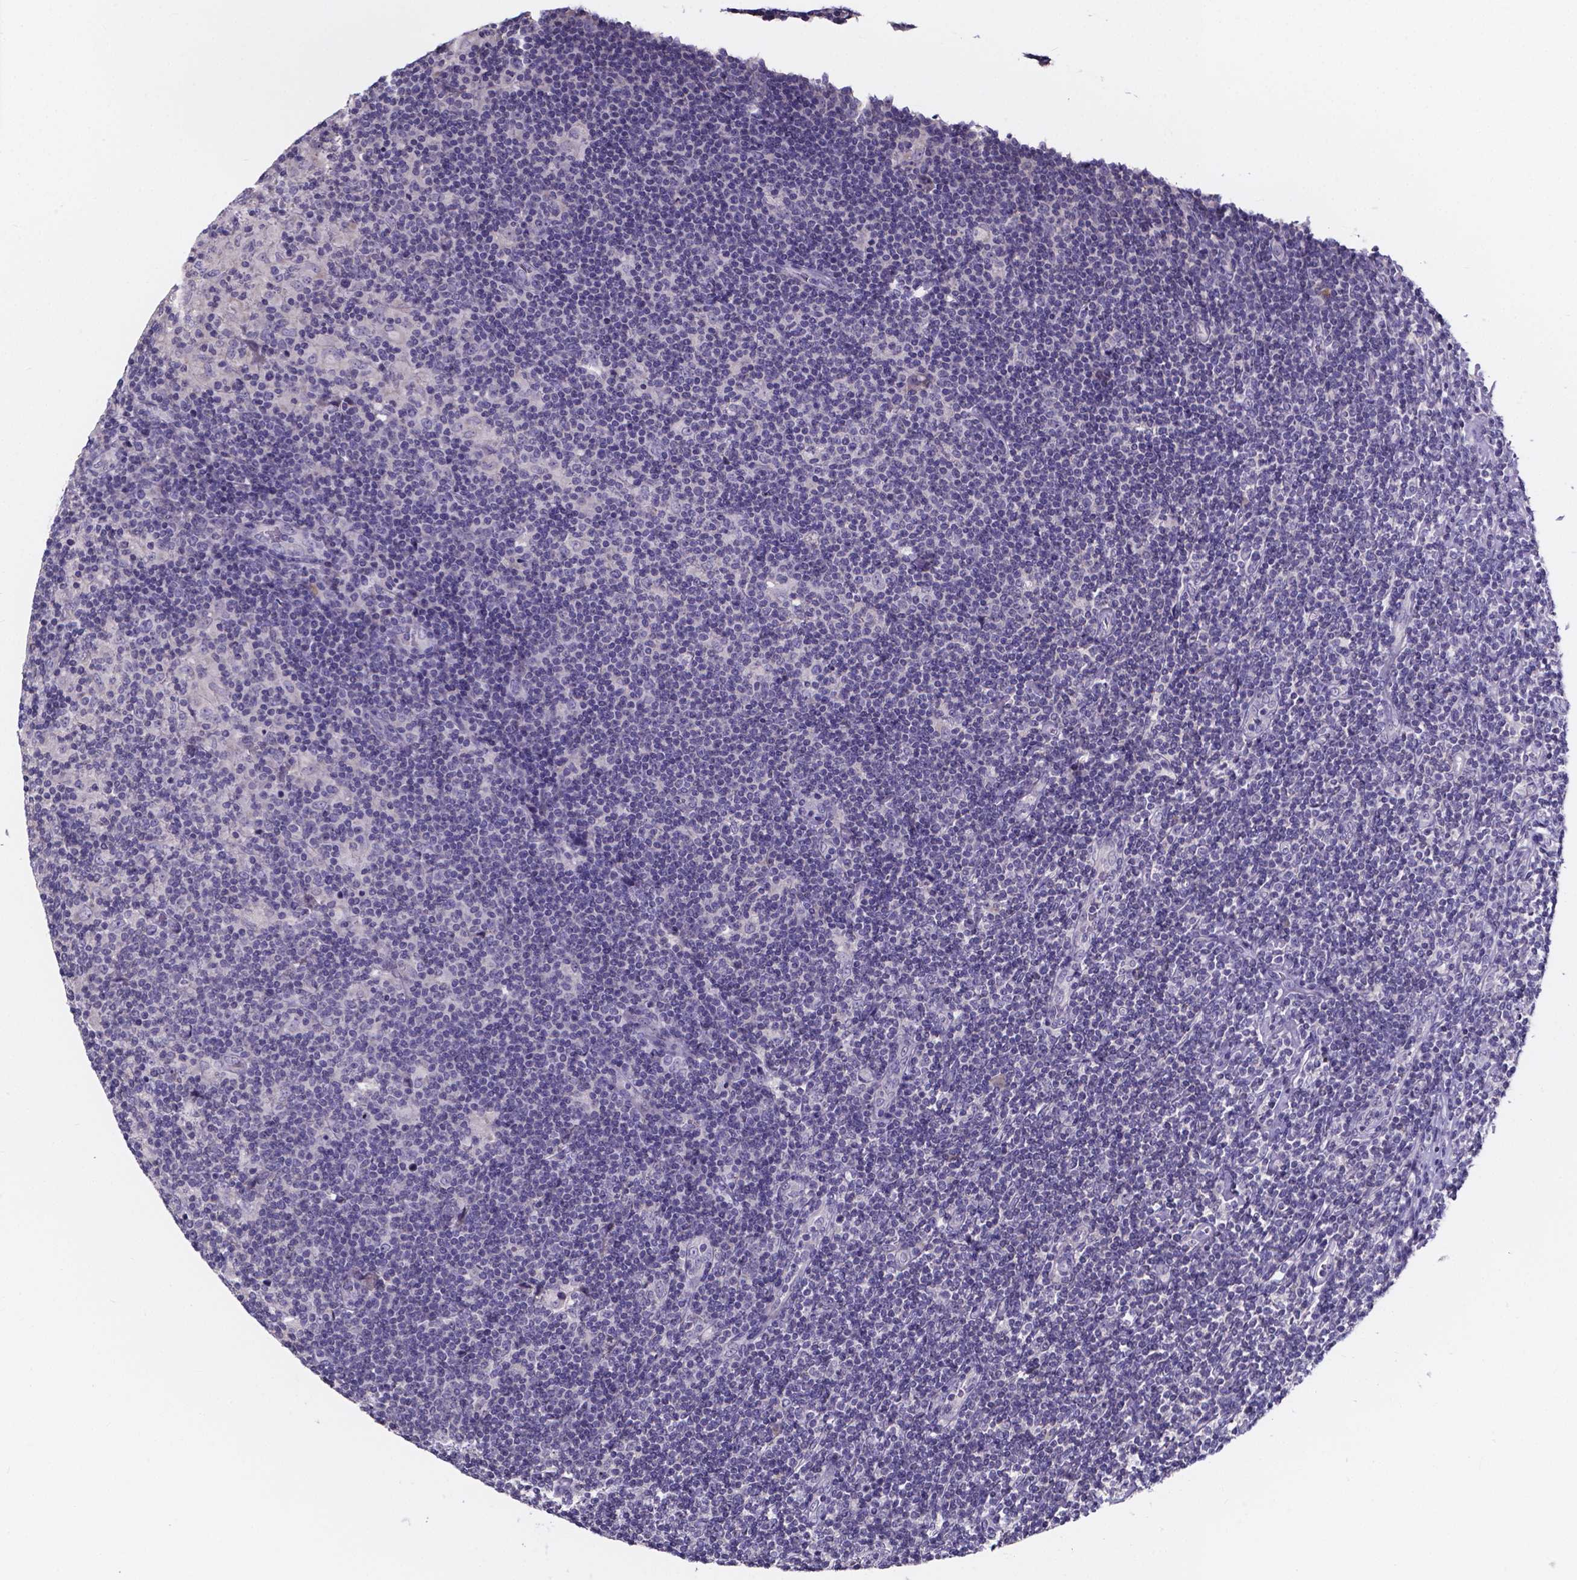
{"staining": {"intensity": "negative", "quantity": "none", "location": "none"}, "tissue": "lymphoma", "cell_type": "Tumor cells", "image_type": "cancer", "snomed": [{"axis": "morphology", "description": "Hodgkin's disease, NOS"}, {"axis": "topography", "description": "Lymph node"}], "caption": "Tumor cells are negative for protein expression in human lymphoma. Brightfield microscopy of IHC stained with DAB (3,3'-diaminobenzidine) (brown) and hematoxylin (blue), captured at high magnification.", "gene": "SPOCD1", "patient": {"sex": "male", "age": 40}}